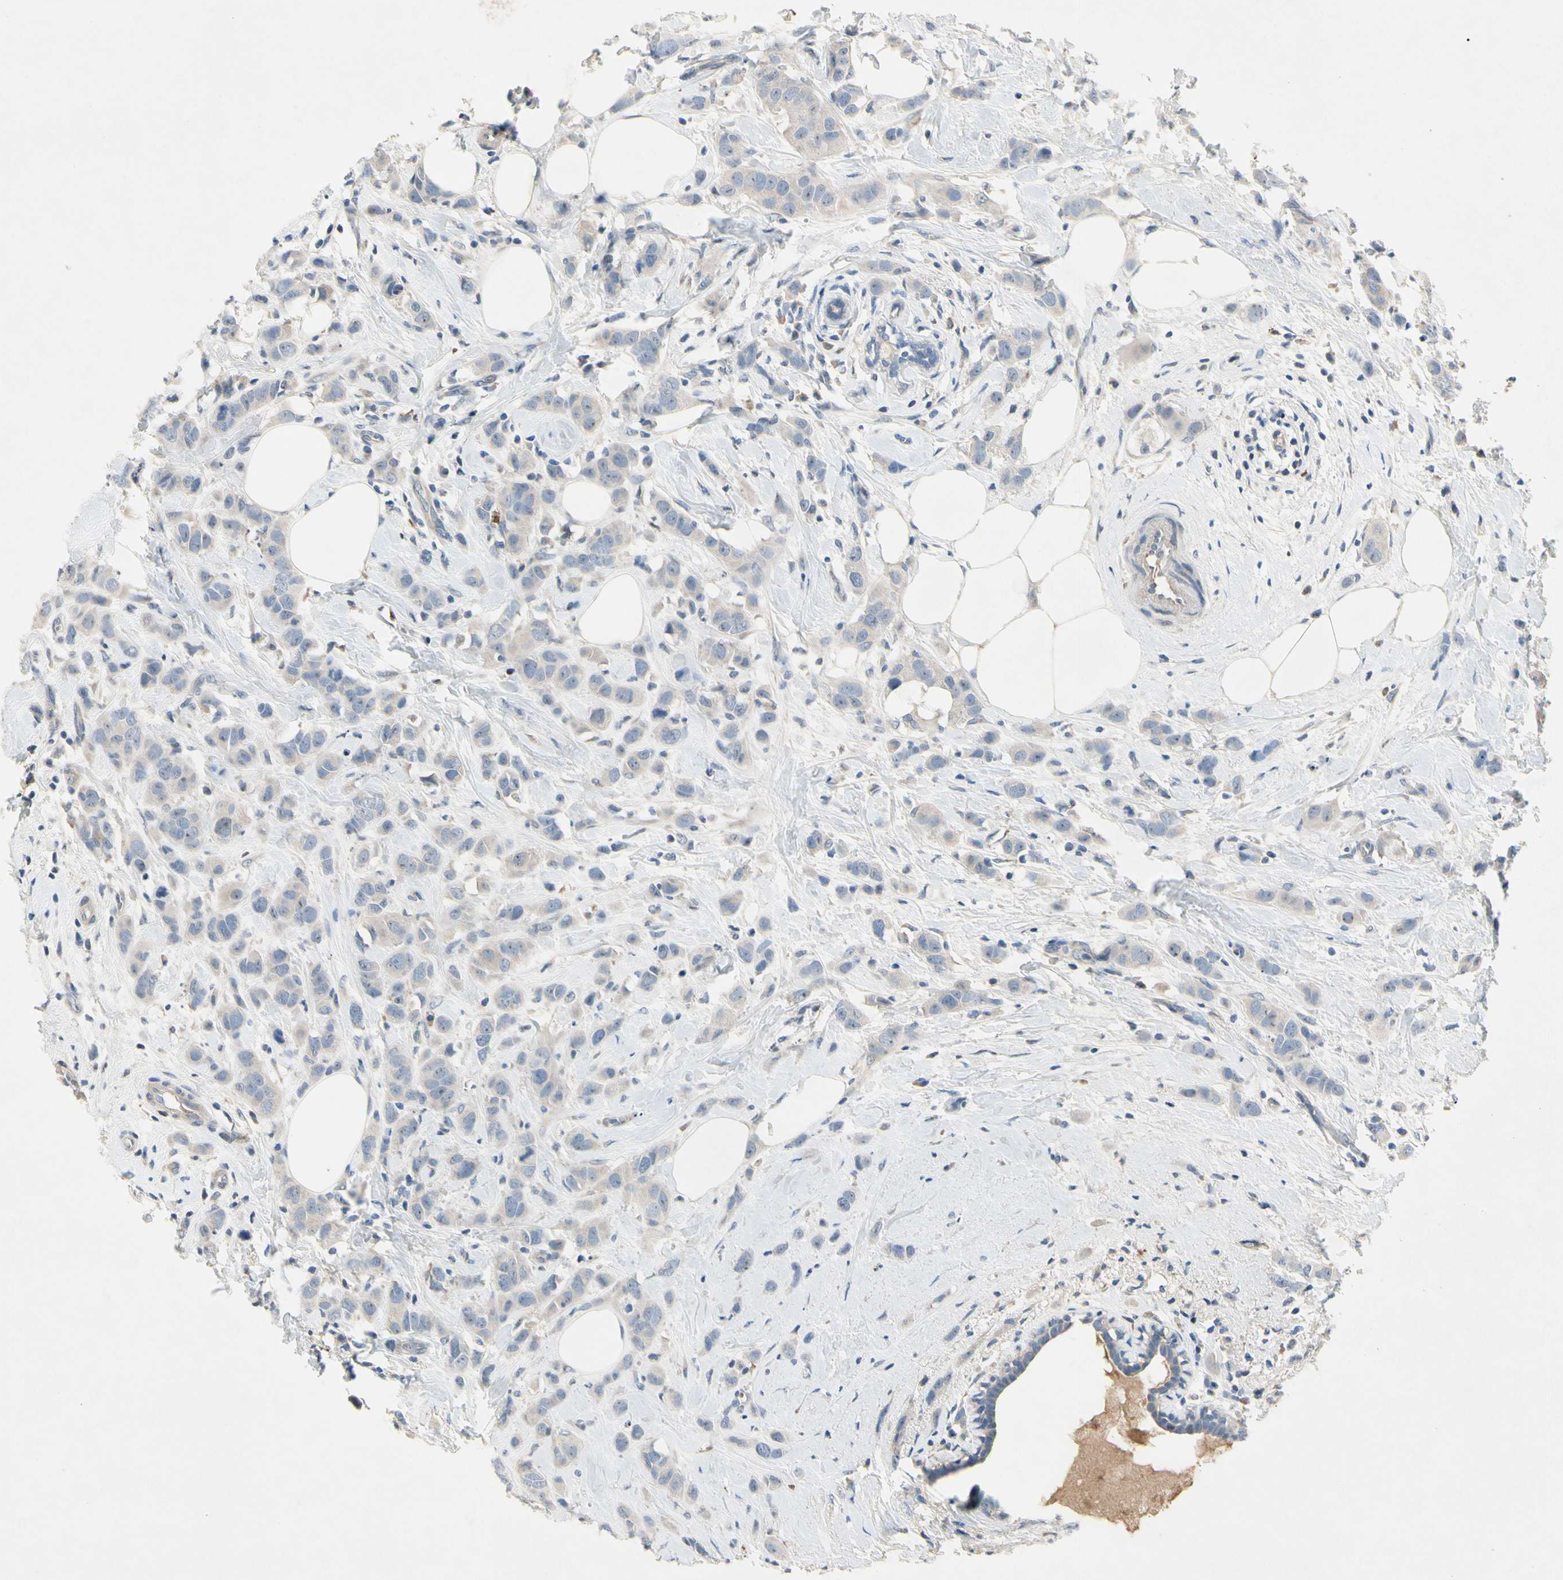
{"staining": {"intensity": "negative", "quantity": "none", "location": "none"}, "tissue": "breast cancer", "cell_type": "Tumor cells", "image_type": "cancer", "snomed": [{"axis": "morphology", "description": "Normal tissue, NOS"}, {"axis": "morphology", "description": "Duct carcinoma"}, {"axis": "topography", "description": "Breast"}], "caption": "Image shows no significant protein staining in tumor cells of intraductal carcinoma (breast).", "gene": "GAS6", "patient": {"sex": "female", "age": 50}}